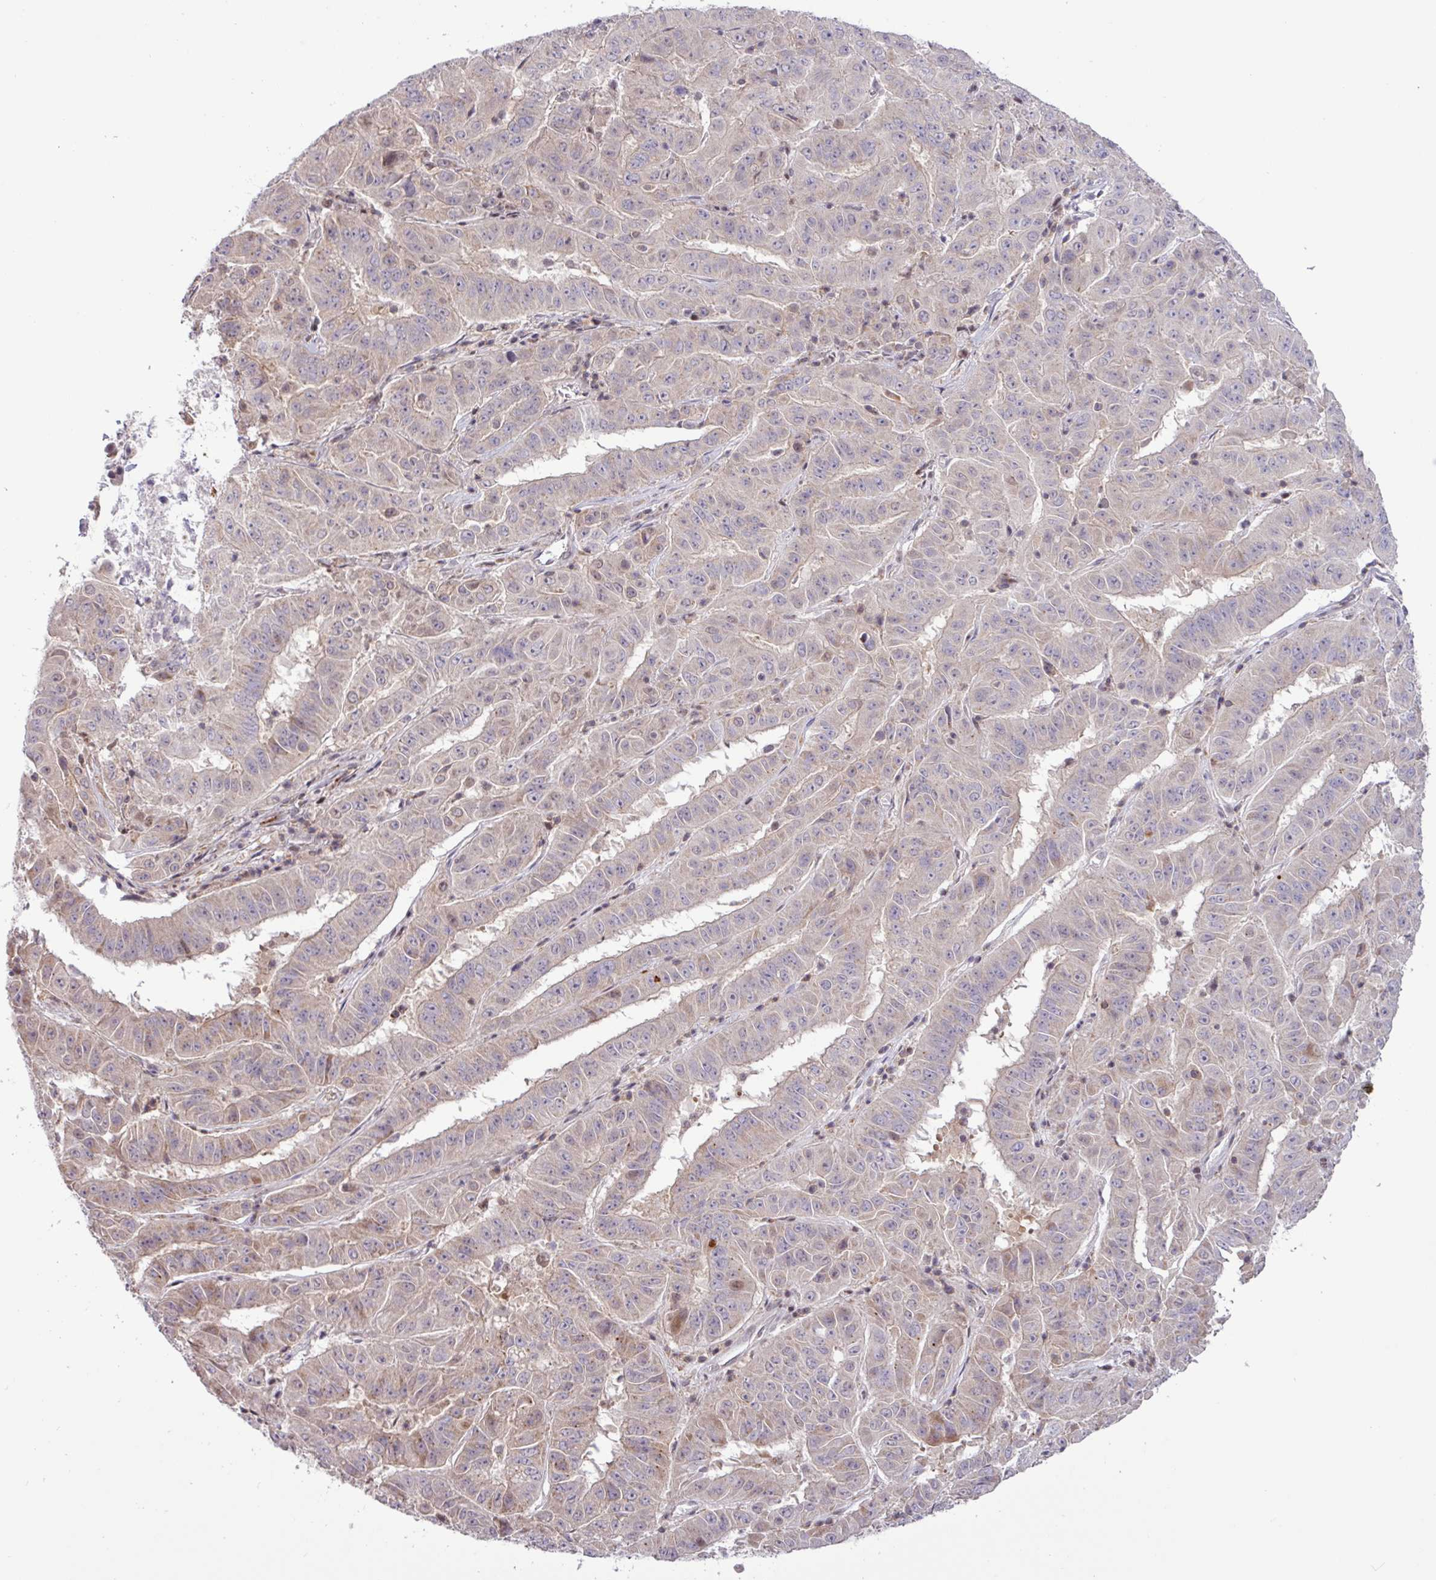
{"staining": {"intensity": "weak", "quantity": "25%-75%", "location": "cytoplasmic/membranous"}, "tissue": "pancreatic cancer", "cell_type": "Tumor cells", "image_type": "cancer", "snomed": [{"axis": "morphology", "description": "Adenocarcinoma, NOS"}, {"axis": "topography", "description": "Pancreas"}], "caption": "IHC of human pancreatic cancer reveals low levels of weak cytoplasmic/membranous expression in approximately 25%-75% of tumor cells.", "gene": "RTL3", "patient": {"sex": "male", "age": 63}}